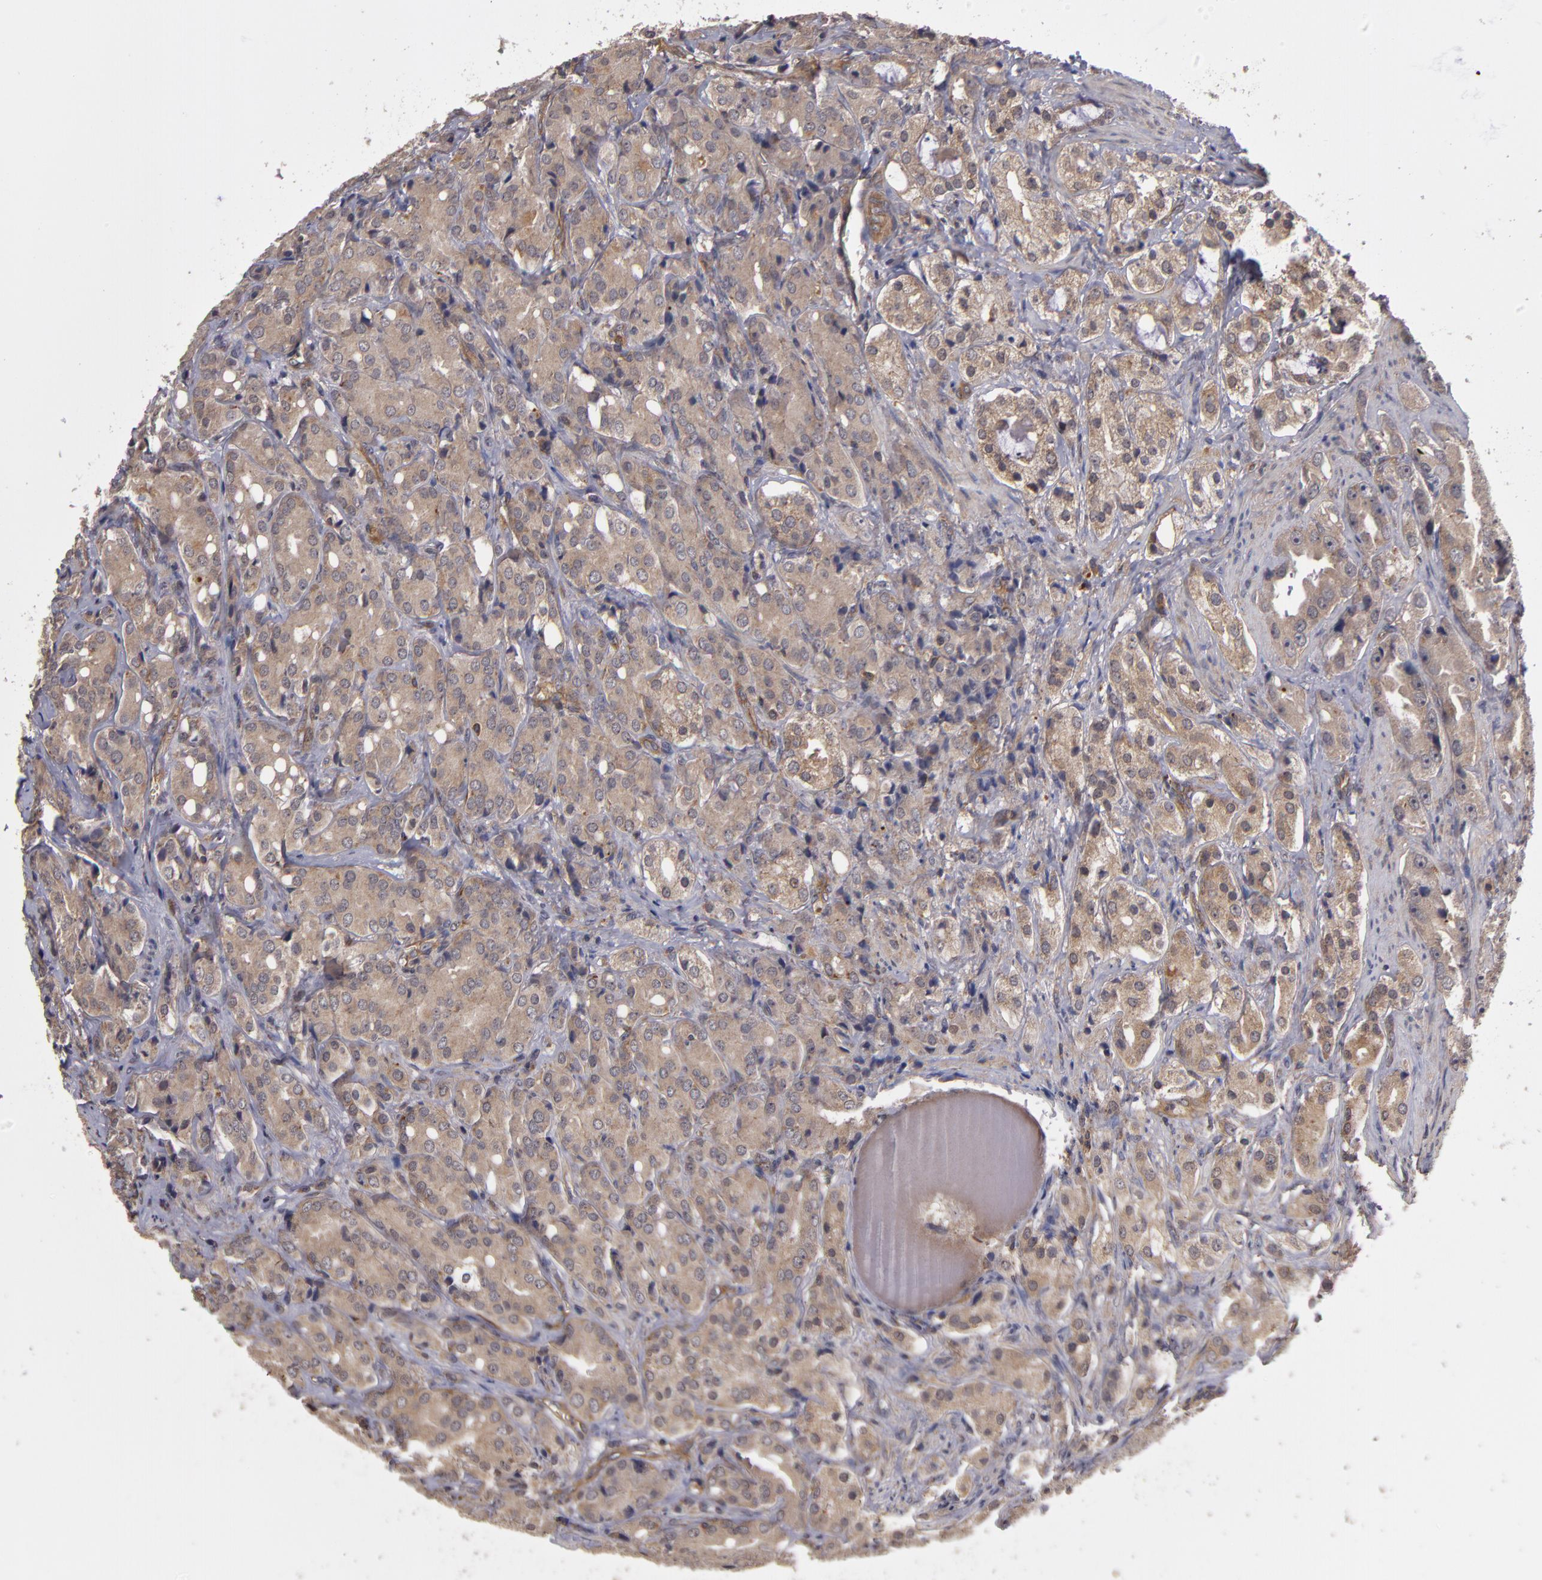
{"staining": {"intensity": "weak", "quantity": ">75%", "location": "cytoplasmic/membranous"}, "tissue": "prostate cancer", "cell_type": "Tumor cells", "image_type": "cancer", "snomed": [{"axis": "morphology", "description": "Adenocarcinoma, High grade"}, {"axis": "topography", "description": "Prostate"}], "caption": "DAB (3,3'-diaminobenzidine) immunohistochemical staining of human prostate cancer demonstrates weak cytoplasmic/membranous protein expression in approximately >75% of tumor cells.", "gene": "CTSO", "patient": {"sex": "male", "age": 68}}